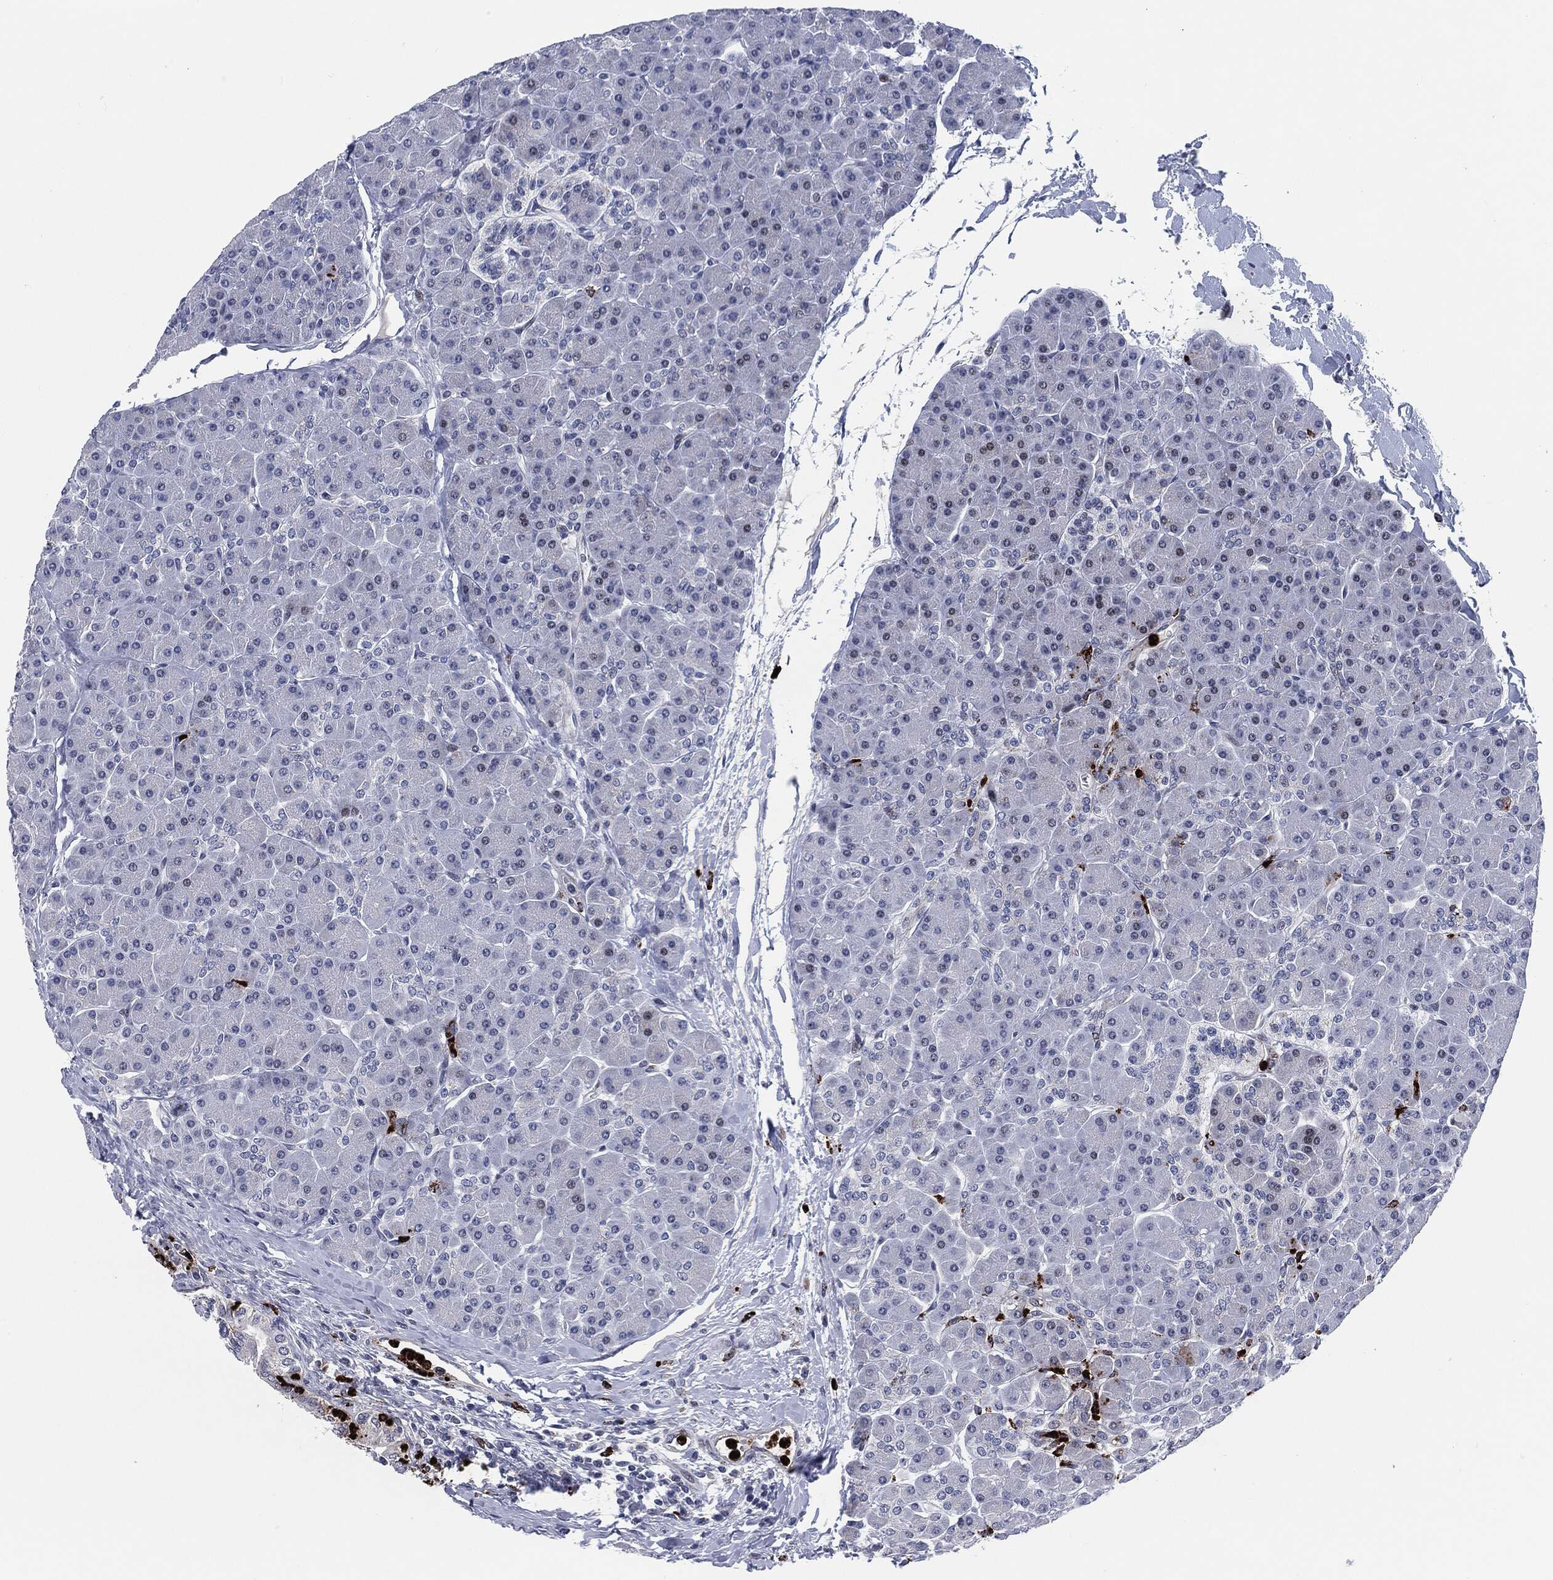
{"staining": {"intensity": "negative", "quantity": "none", "location": "none"}, "tissue": "pancreas", "cell_type": "Exocrine glandular cells", "image_type": "normal", "snomed": [{"axis": "morphology", "description": "Normal tissue, NOS"}, {"axis": "topography", "description": "Pancreas"}], "caption": "Immunohistochemistry image of normal pancreas: pancreas stained with DAB shows no significant protein staining in exocrine glandular cells.", "gene": "MPO", "patient": {"sex": "female", "age": 44}}